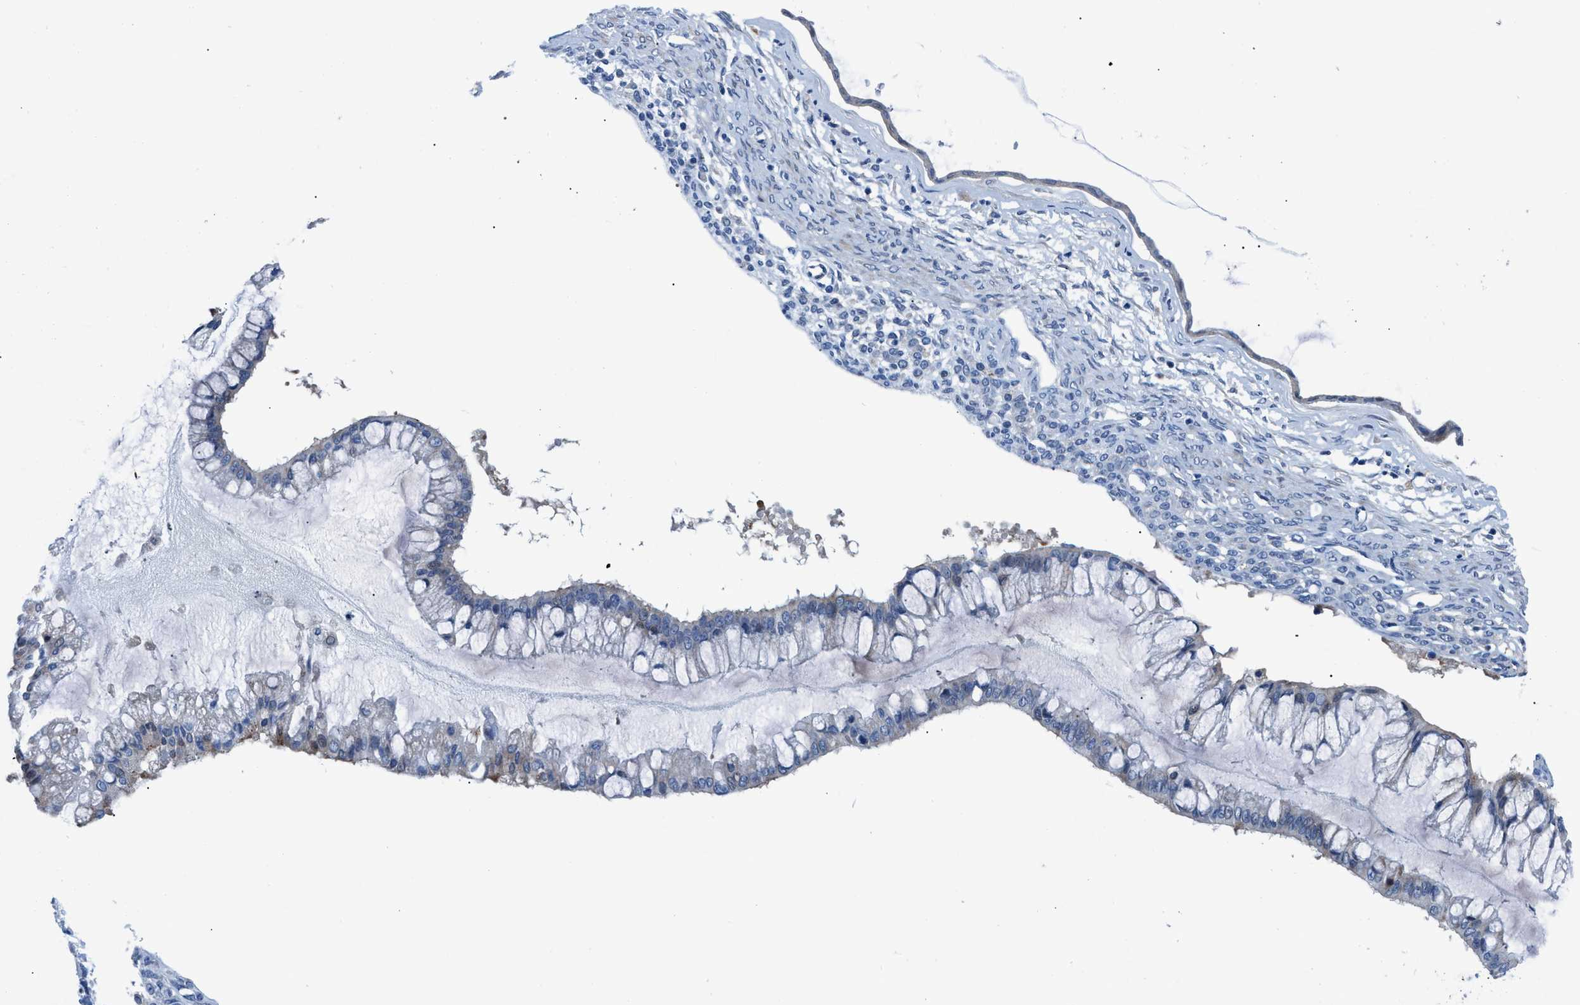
{"staining": {"intensity": "weak", "quantity": "<25%", "location": "cytoplasmic/membranous"}, "tissue": "ovarian cancer", "cell_type": "Tumor cells", "image_type": "cancer", "snomed": [{"axis": "morphology", "description": "Cystadenocarcinoma, mucinous, NOS"}, {"axis": "topography", "description": "Ovary"}], "caption": "This photomicrograph is of ovarian cancer stained with immunohistochemistry (IHC) to label a protein in brown with the nuclei are counter-stained blue. There is no expression in tumor cells.", "gene": "UAP1", "patient": {"sex": "female", "age": 73}}